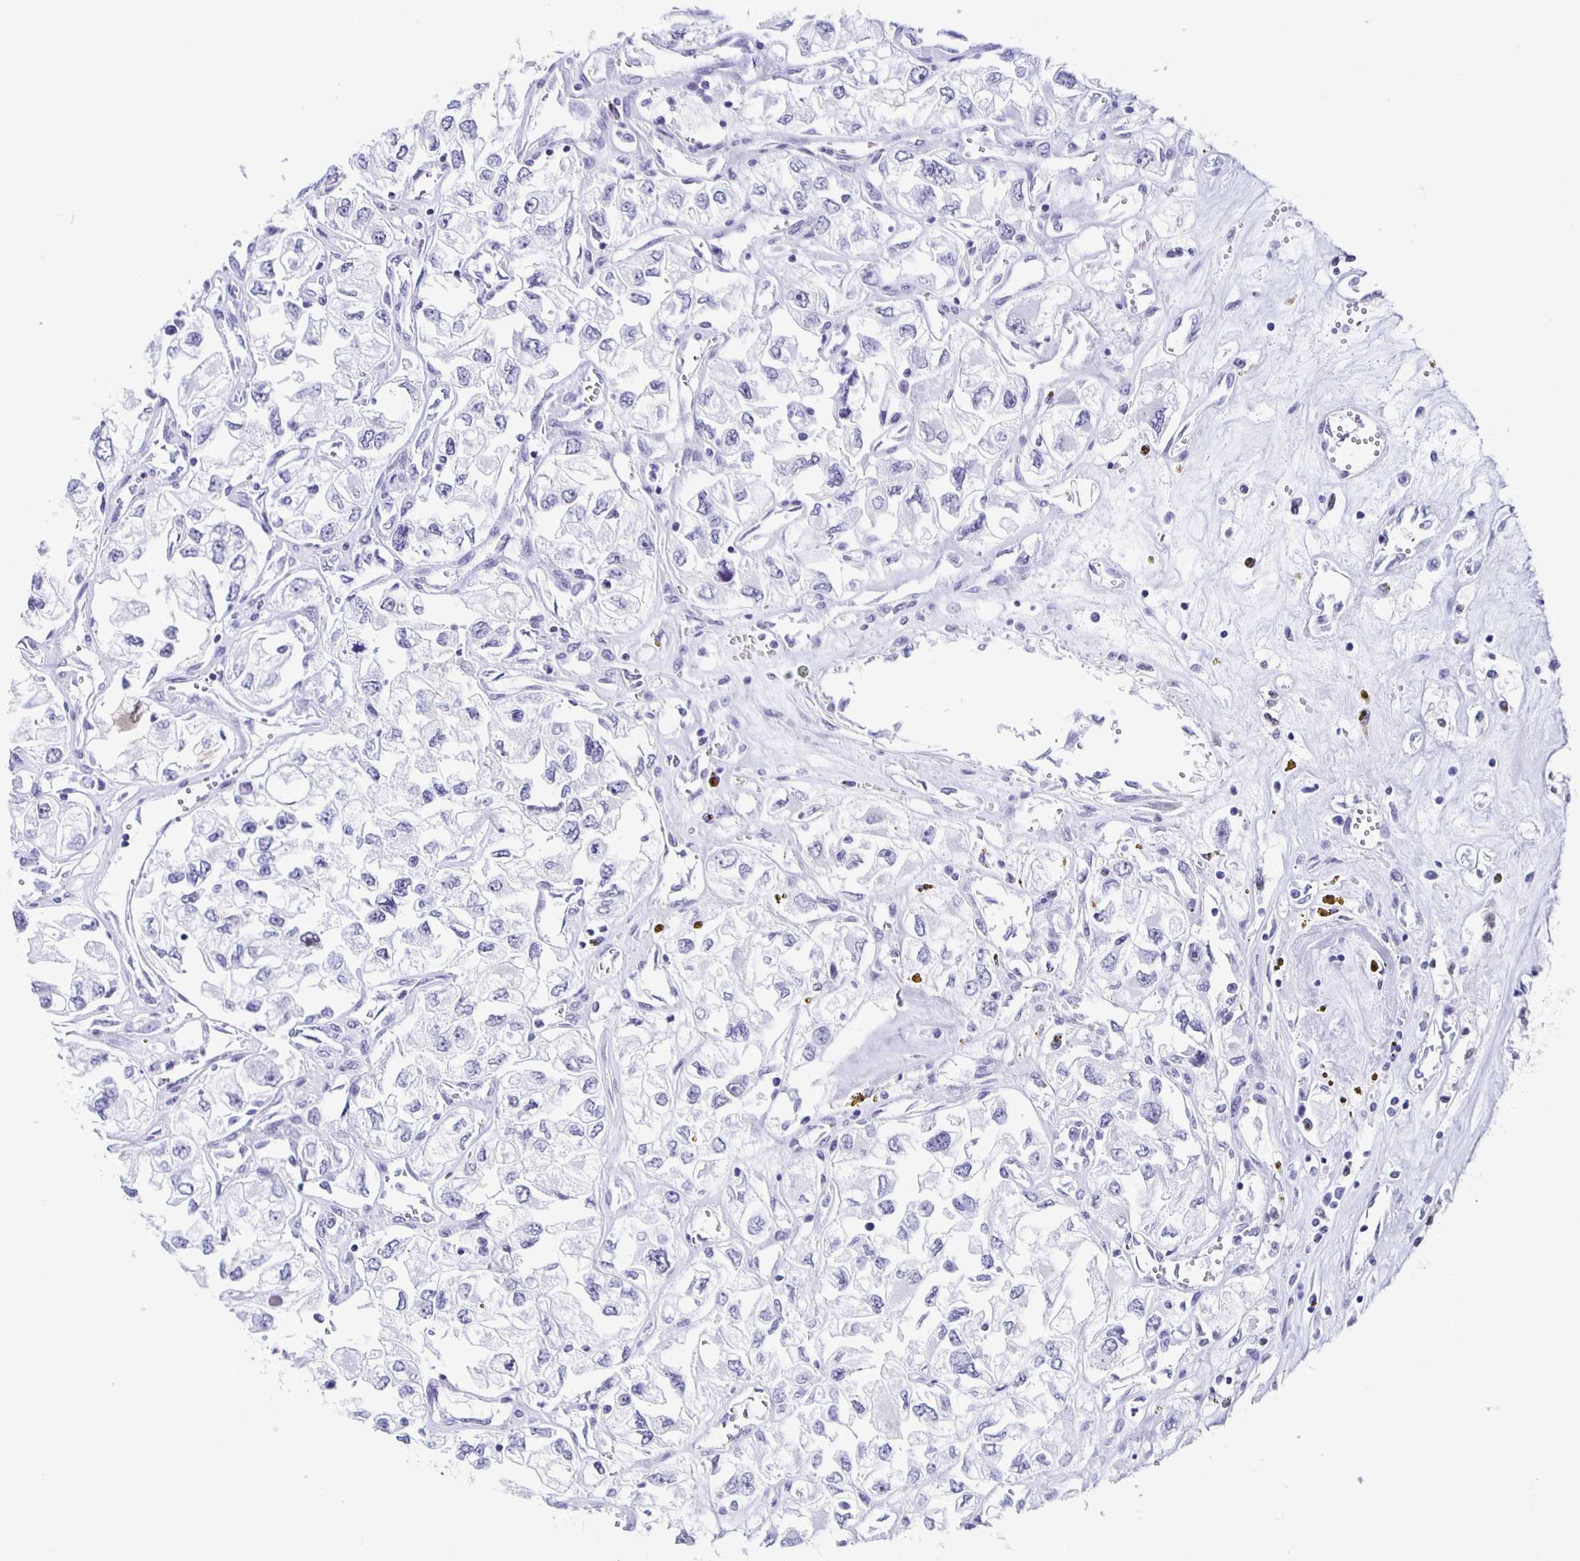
{"staining": {"intensity": "negative", "quantity": "none", "location": "none"}, "tissue": "renal cancer", "cell_type": "Tumor cells", "image_type": "cancer", "snomed": [{"axis": "morphology", "description": "Adenocarcinoma, NOS"}, {"axis": "topography", "description": "Kidney"}], "caption": "There is no significant positivity in tumor cells of adenocarcinoma (renal).", "gene": "TPPP", "patient": {"sex": "female", "age": 59}}